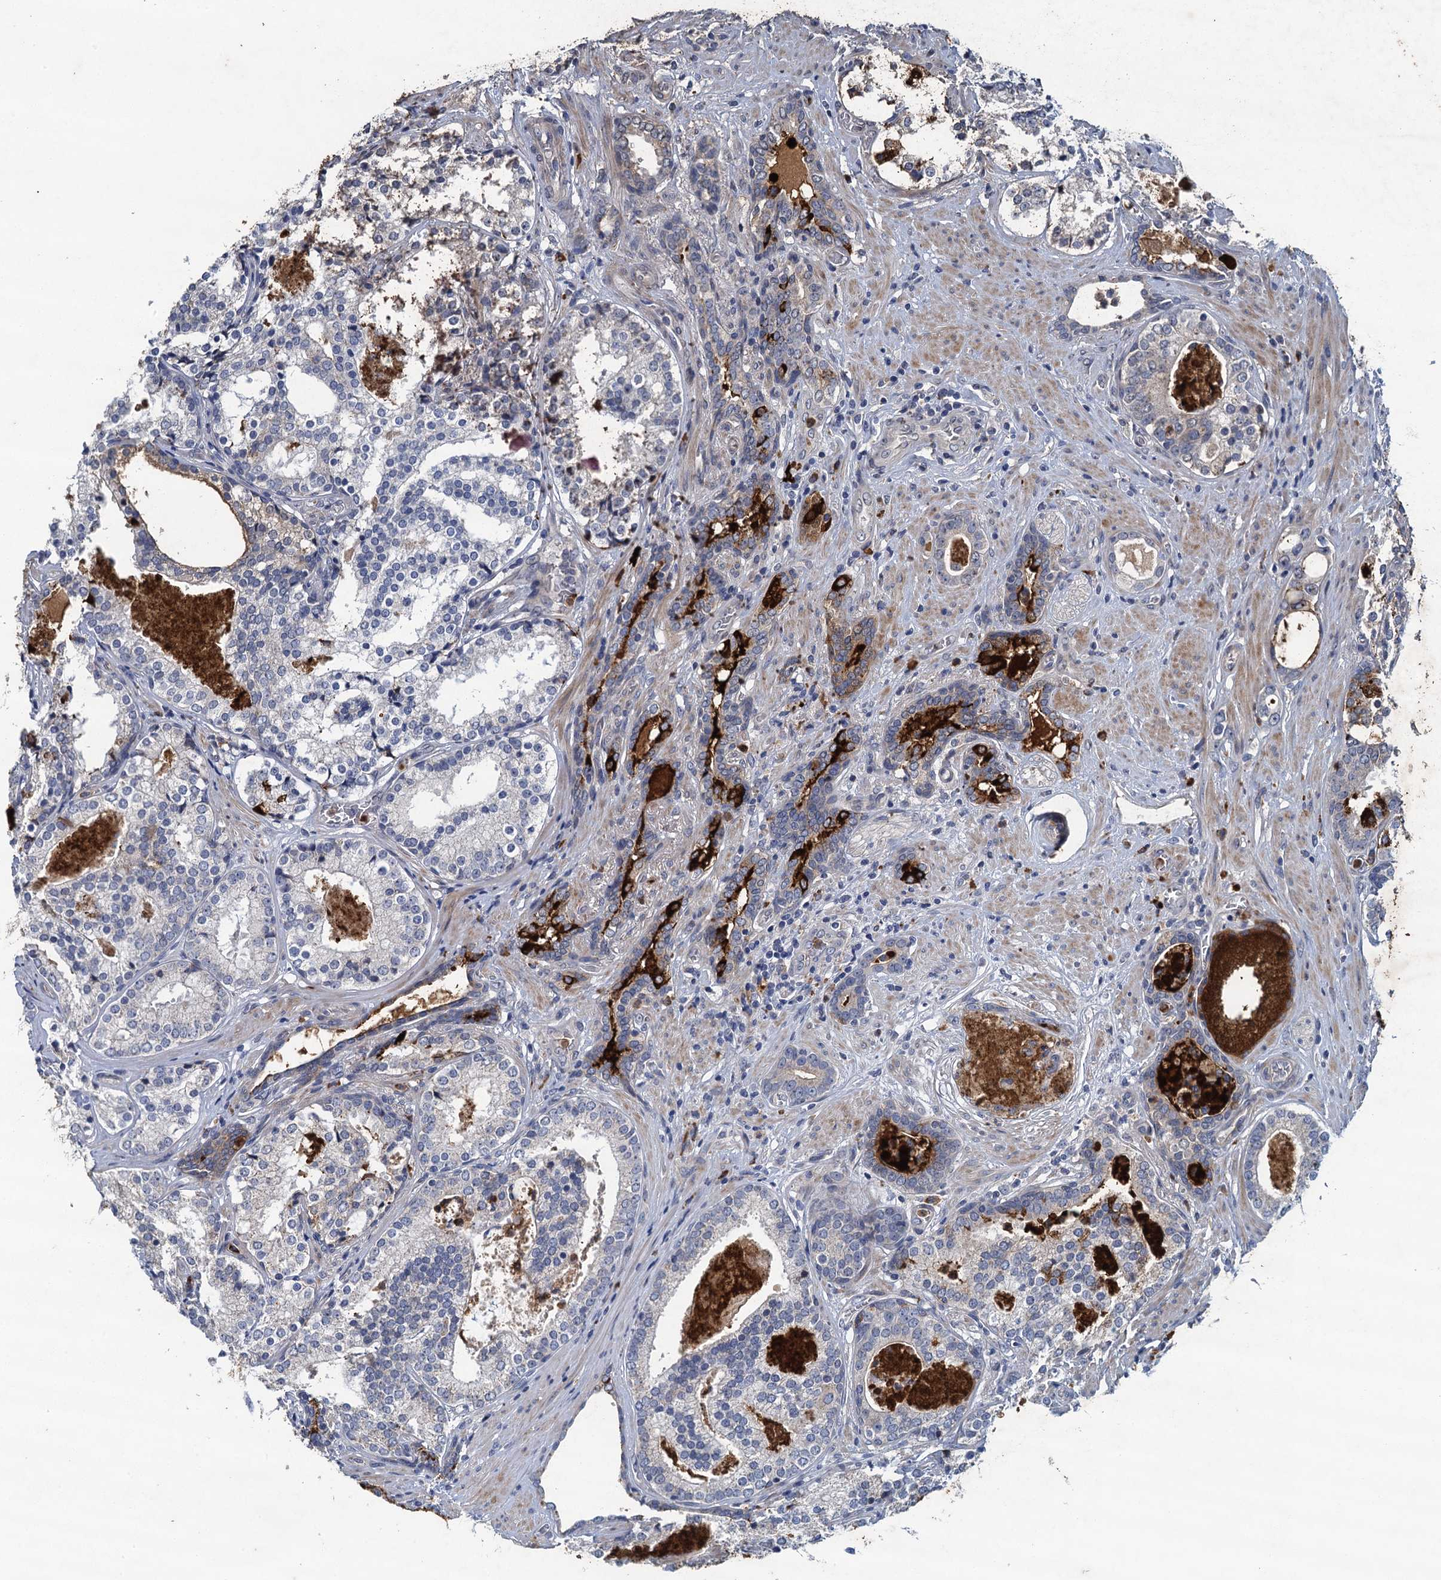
{"staining": {"intensity": "negative", "quantity": "none", "location": "none"}, "tissue": "prostate cancer", "cell_type": "Tumor cells", "image_type": "cancer", "snomed": [{"axis": "morphology", "description": "Adenocarcinoma, High grade"}, {"axis": "topography", "description": "Prostate"}], "caption": "Photomicrograph shows no significant protein staining in tumor cells of prostate cancer (high-grade adenocarcinoma).", "gene": "TPCN1", "patient": {"sex": "male", "age": 58}}